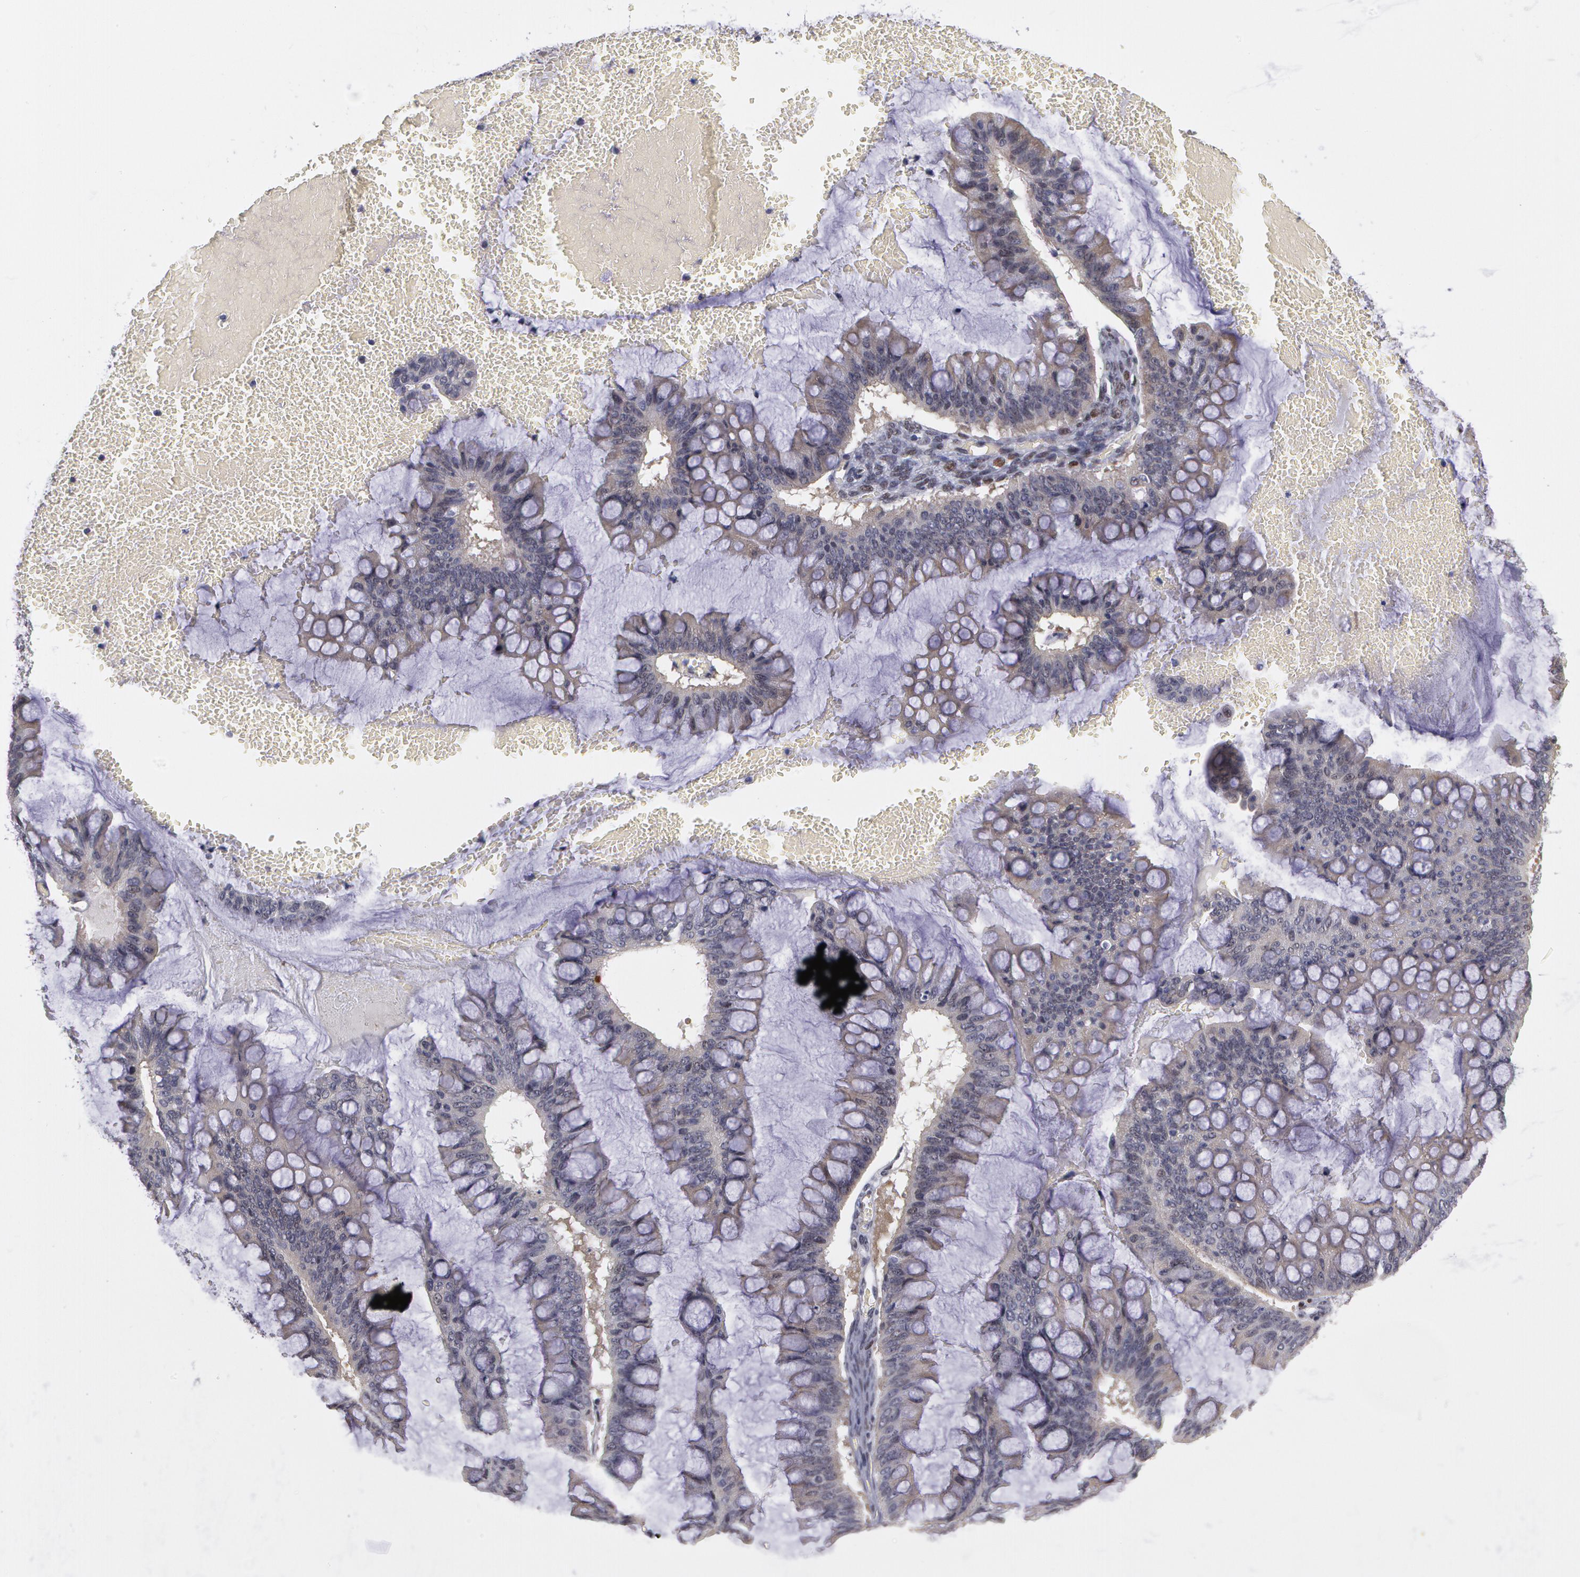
{"staining": {"intensity": "negative", "quantity": "none", "location": "none"}, "tissue": "ovarian cancer", "cell_type": "Tumor cells", "image_type": "cancer", "snomed": [{"axis": "morphology", "description": "Cystadenocarcinoma, mucinous, NOS"}, {"axis": "topography", "description": "Ovary"}], "caption": "This micrograph is of ovarian mucinous cystadenocarcinoma stained with IHC to label a protein in brown with the nuclei are counter-stained blue. There is no expression in tumor cells.", "gene": "PRICKLE1", "patient": {"sex": "female", "age": 73}}